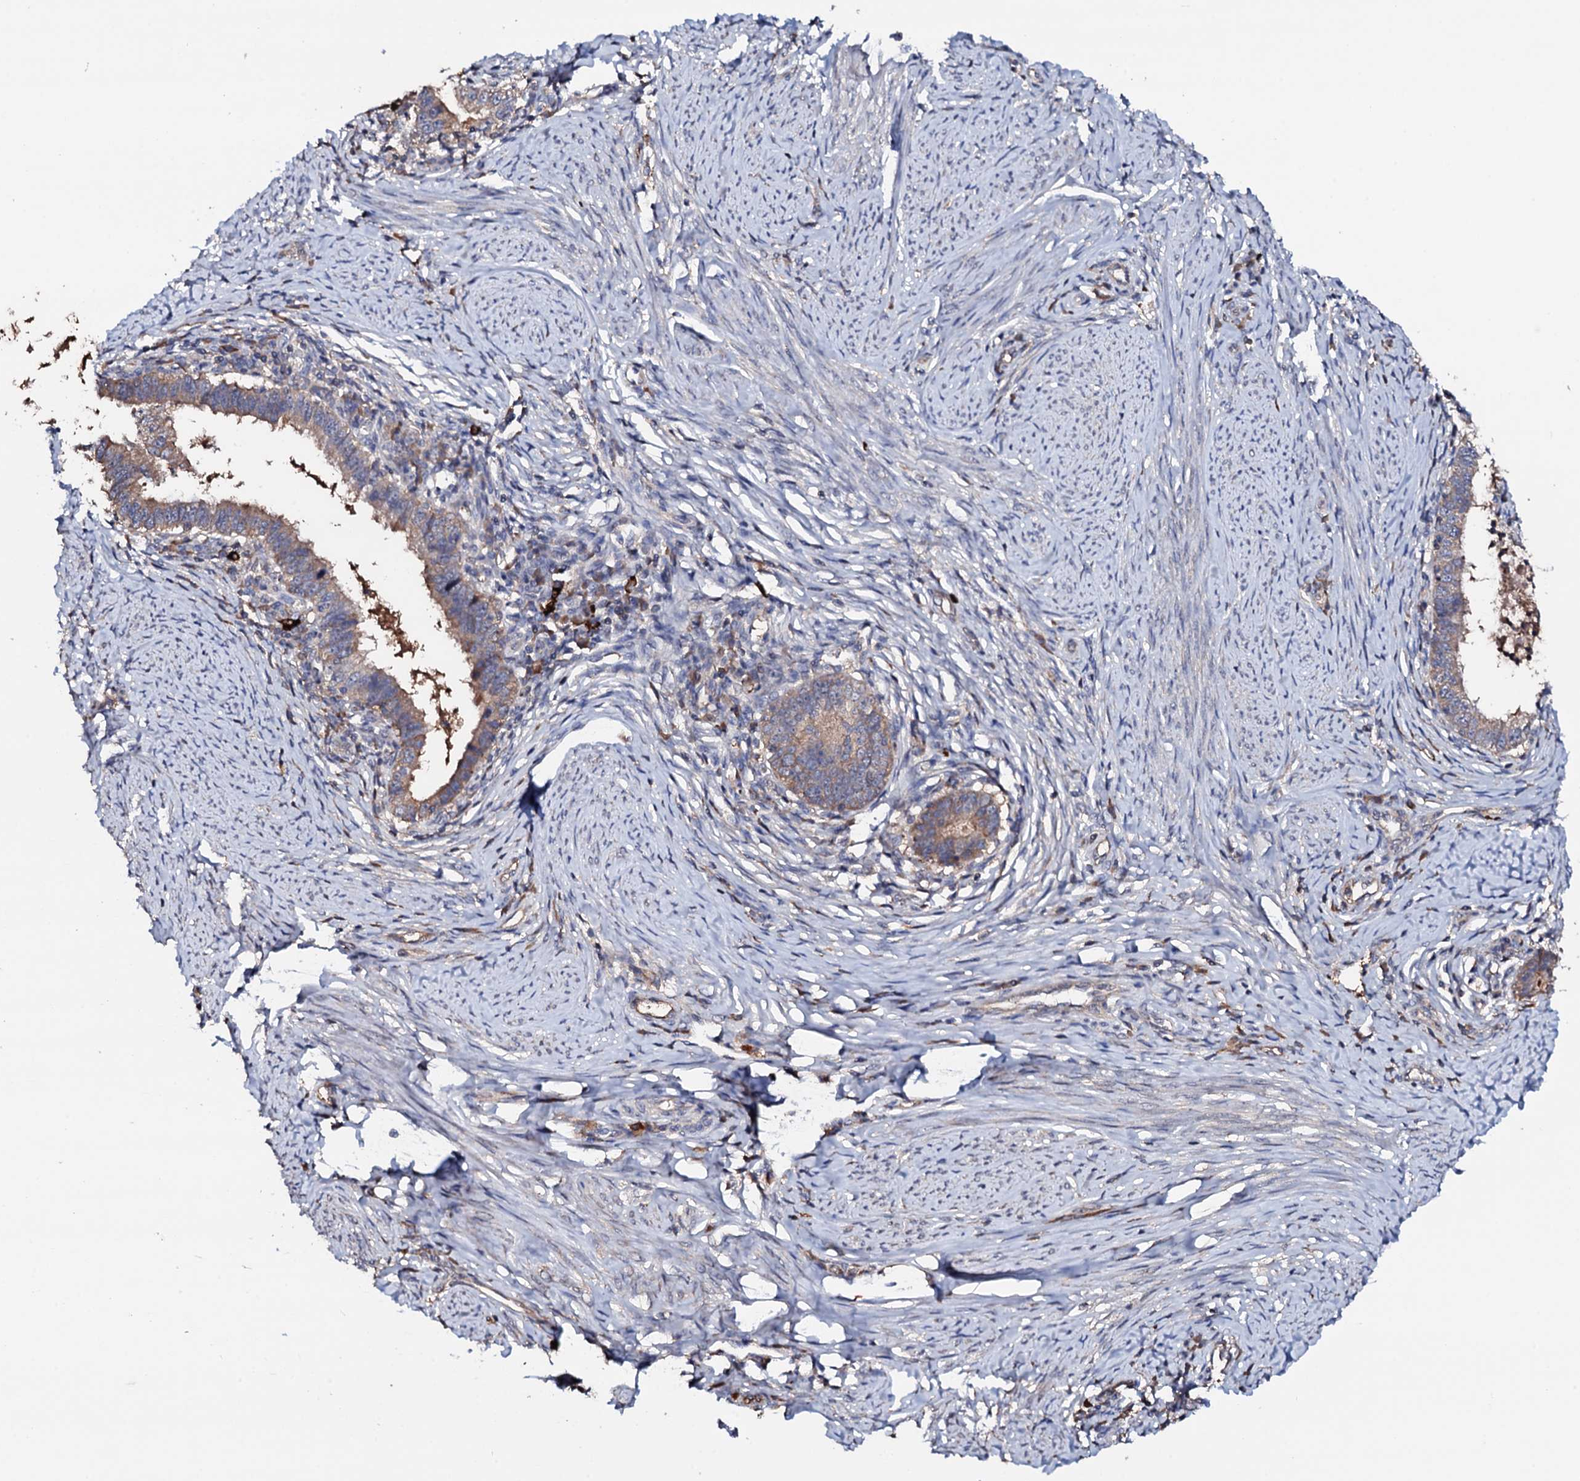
{"staining": {"intensity": "moderate", "quantity": ">75%", "location": "cytoplasmic/membranous"}, "tissue": "cervical cancer", "cell_type": "Tumor cells", "image_type": "cancer", "snomed": [{"axis": "morphology", "description": "Adenocarcinoma, NOS"}, {"axis": "topography", "description": "Cervix"}], "caption": "There is medium levels of moderate cytoplasmic/membranous positivity in tumor cells of cervical adenocarcinoma, as demonstrated by immunohistochemical staining (brown color).", "gene": "TCAF2", "patient": {"sex": "female", "age": 36}}